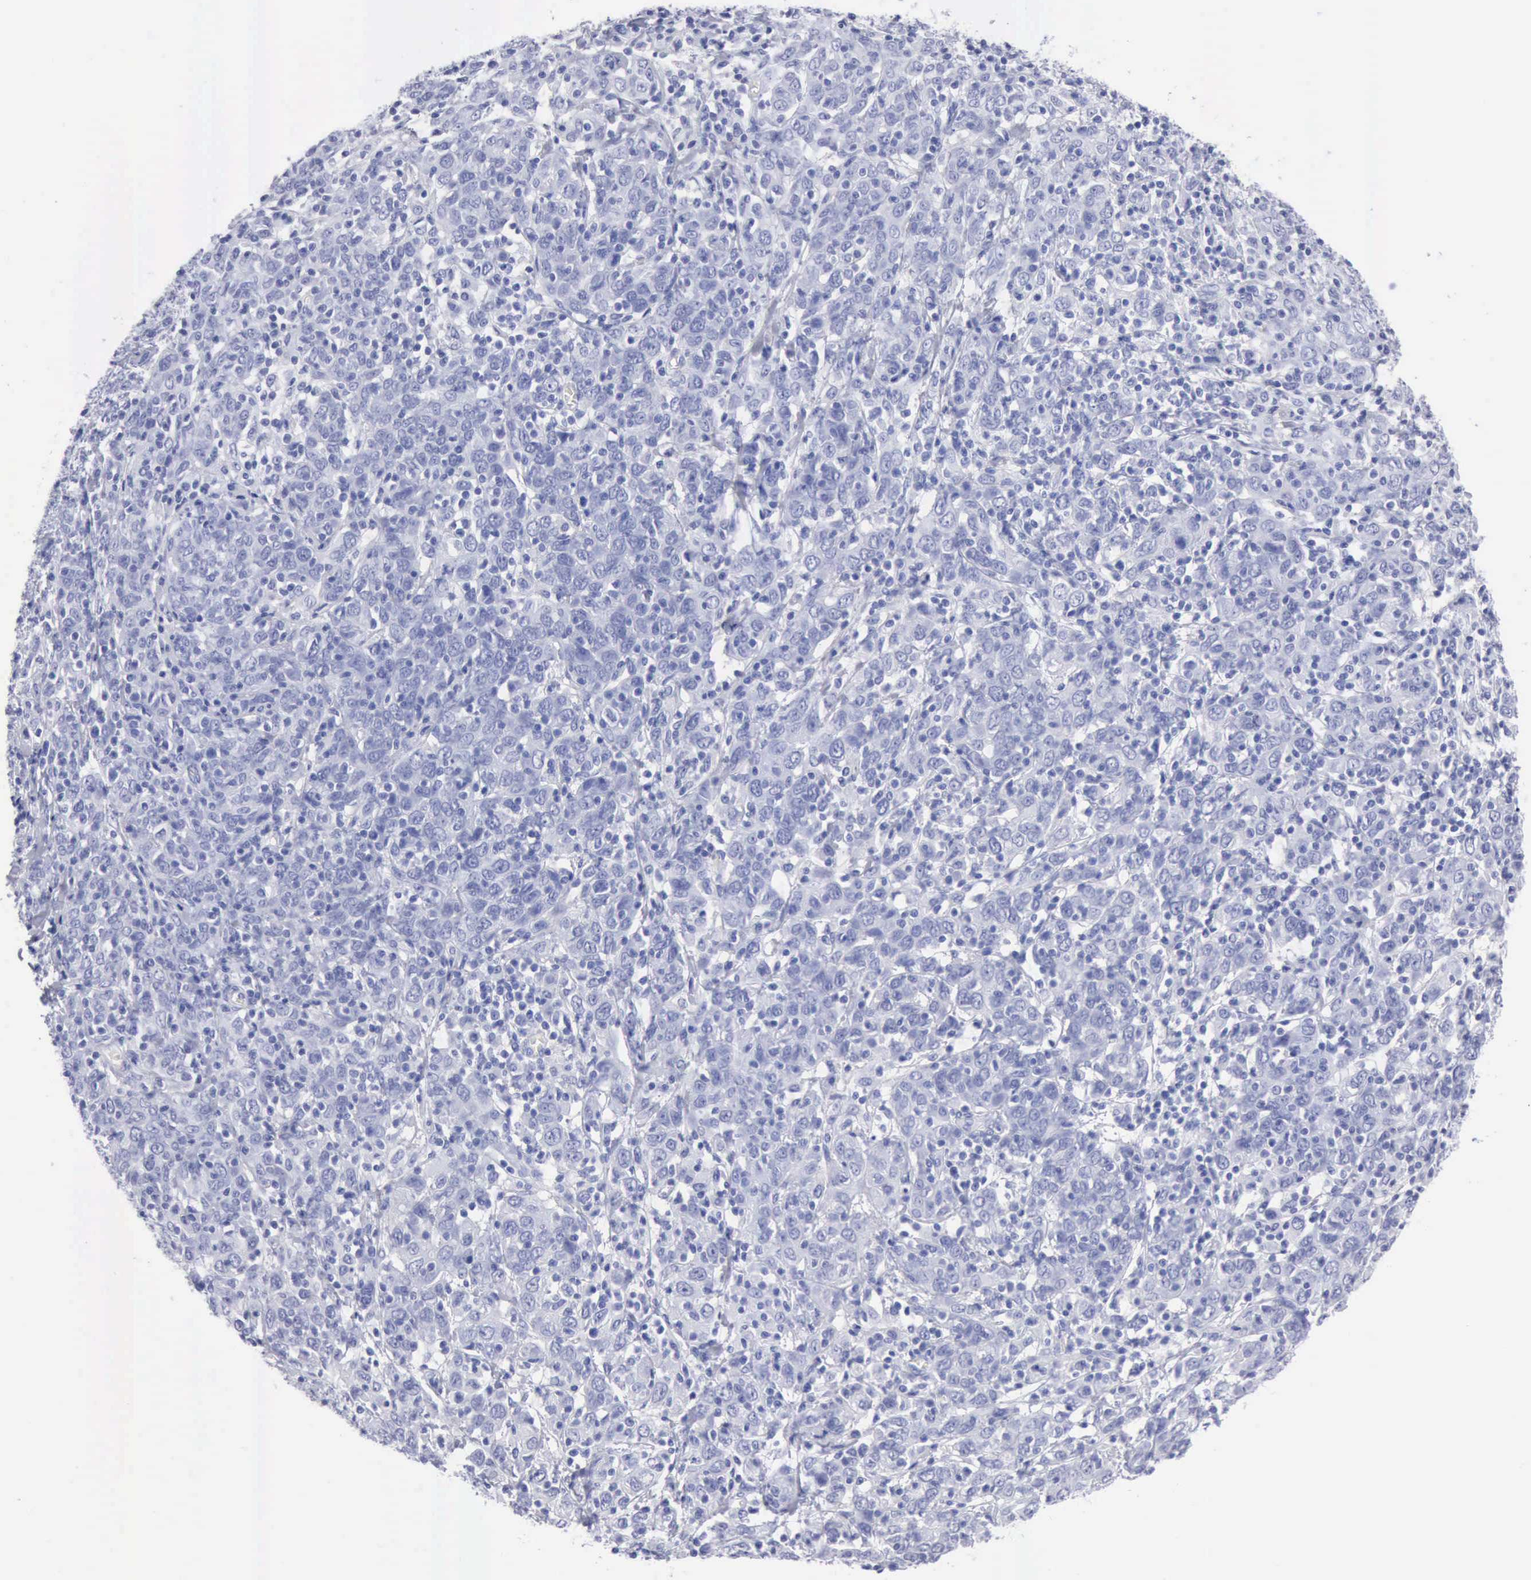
{"staining": {"intensity": "negative", "quantity": "none", "location": "none"}, "tissue": "cervical cancer", "cell_type": "Tumor cells", "image_type": "cancer", "snomed": [{"axis": "morphology", "description": "Normal tissue, NOS"}, {"axis": "morphology", "description": "Squamous cell carcinoma, NOS"}, {"axis": "topography", "description": "Cervix"}], "caption": "The micrograph reveals no significant positivity in tumor cells of cervical squamous cell carcinoma. (DAB immunohistochemistry (IHC) visualized using brightfield microscopy, high magnification).", "gene": "CYP19A1", "patient": {"sex": "female", "age": 67}}